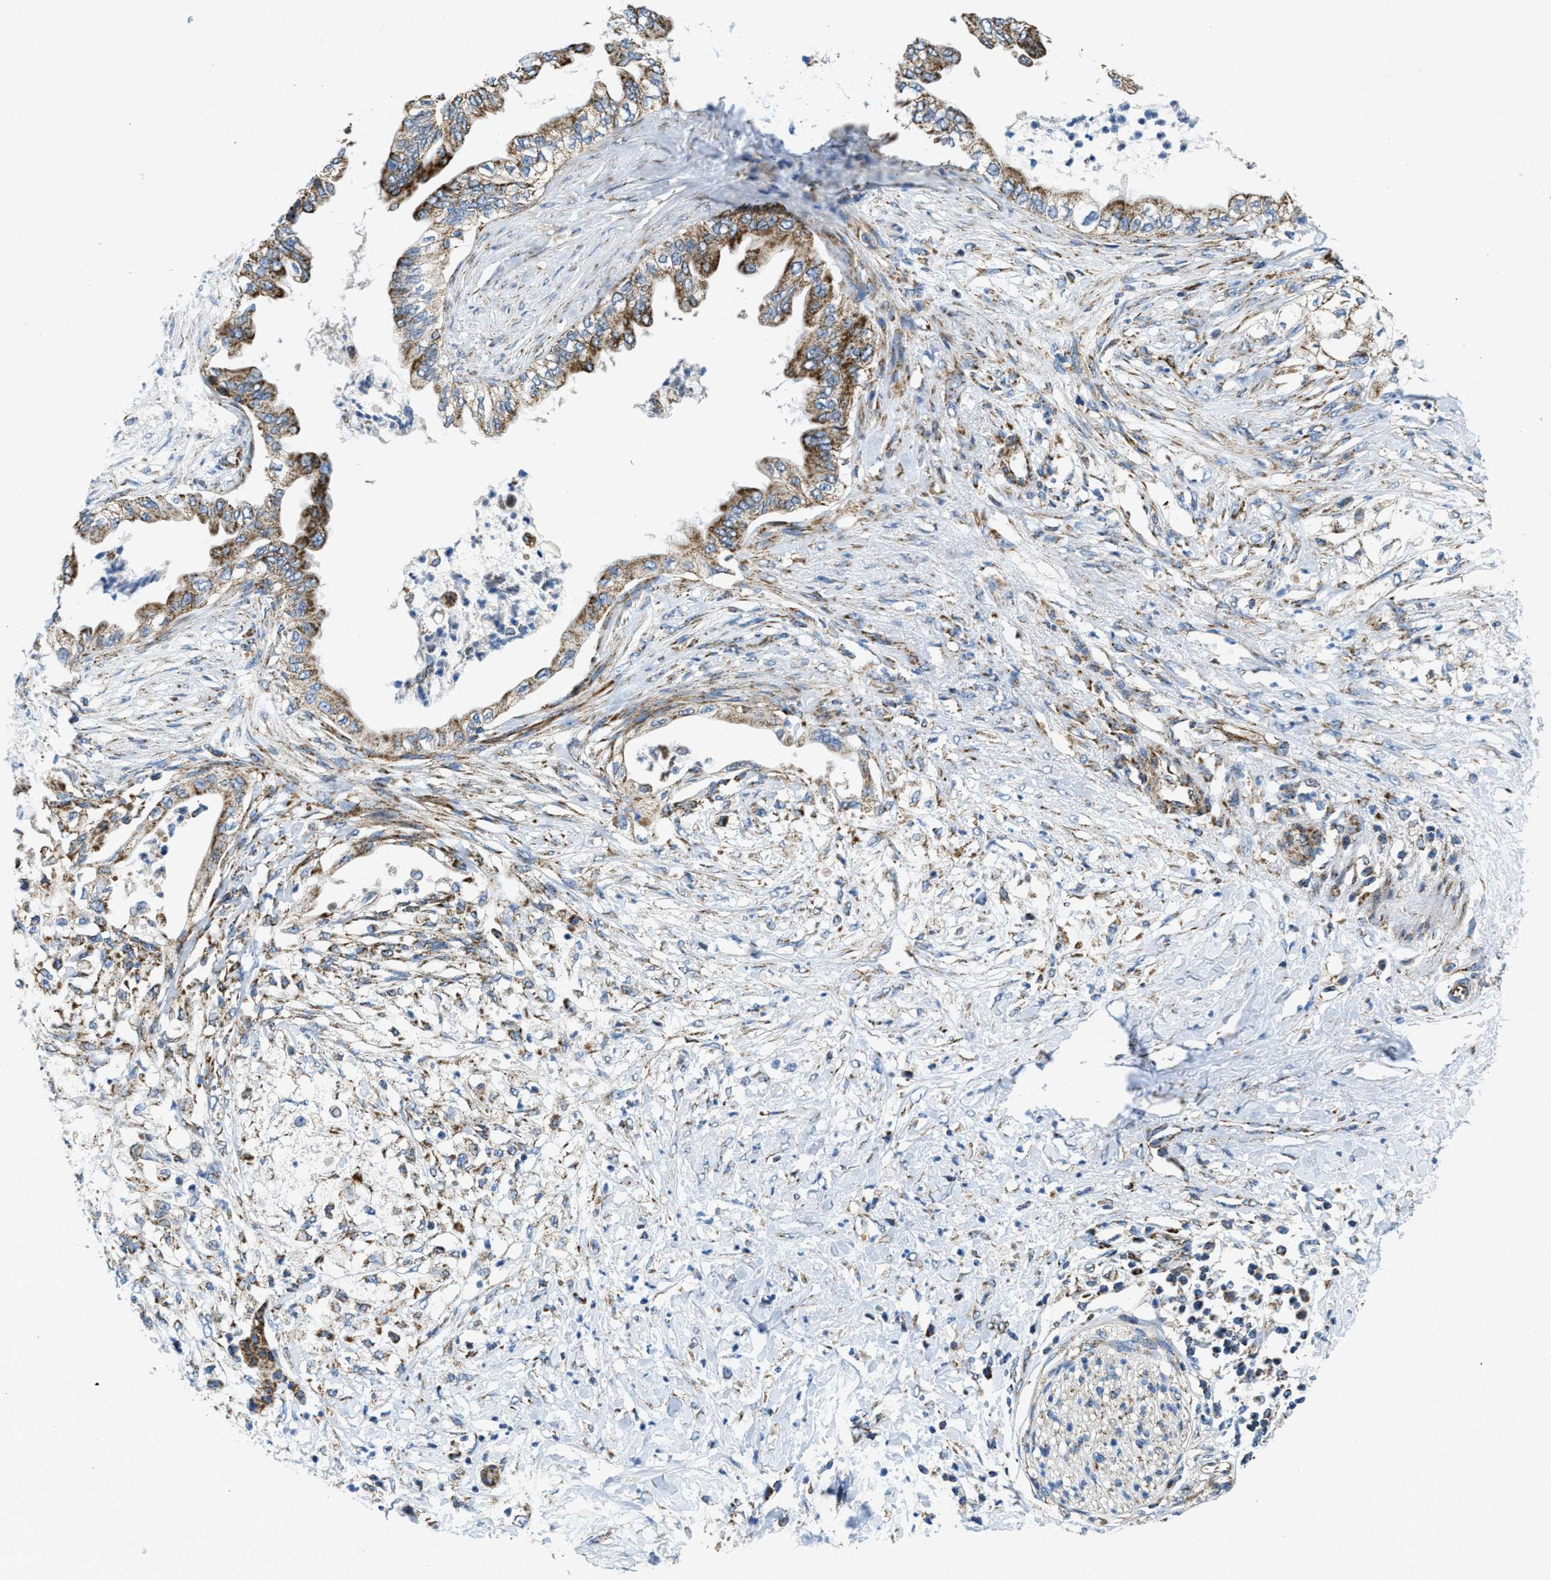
{"staining": {"intensity": "moderate", "quantity": ">75%", "location": "cytoplasmic/membranous"}, "tissue": "pancreatic cancer", "cell_type": "Tumor cells", "image_type": "cancer", "snomed": [{"axis": "morphology", "description": "Normal tissue, NOS"}, {"axis": "morphology", "description": "Adenocarcinoma, NOS"}, {"axis": "topography", "description": "Pancreas"}, {"axis": "topography", "description": "Duodenum"}], "caption": "Immunohistochemistry histopathology image of neoplastic tissue: human pancreatic cancer stained using immunohistochemistry (IHC) displays medium levels of moderate protein expression localized specifically in the cytoplasmic/membranous of tumor cells, appearing as a cytoplasmic/membranous brown color.", "gene": "STK33", "patient": {"sex": "female", "age": 60}}